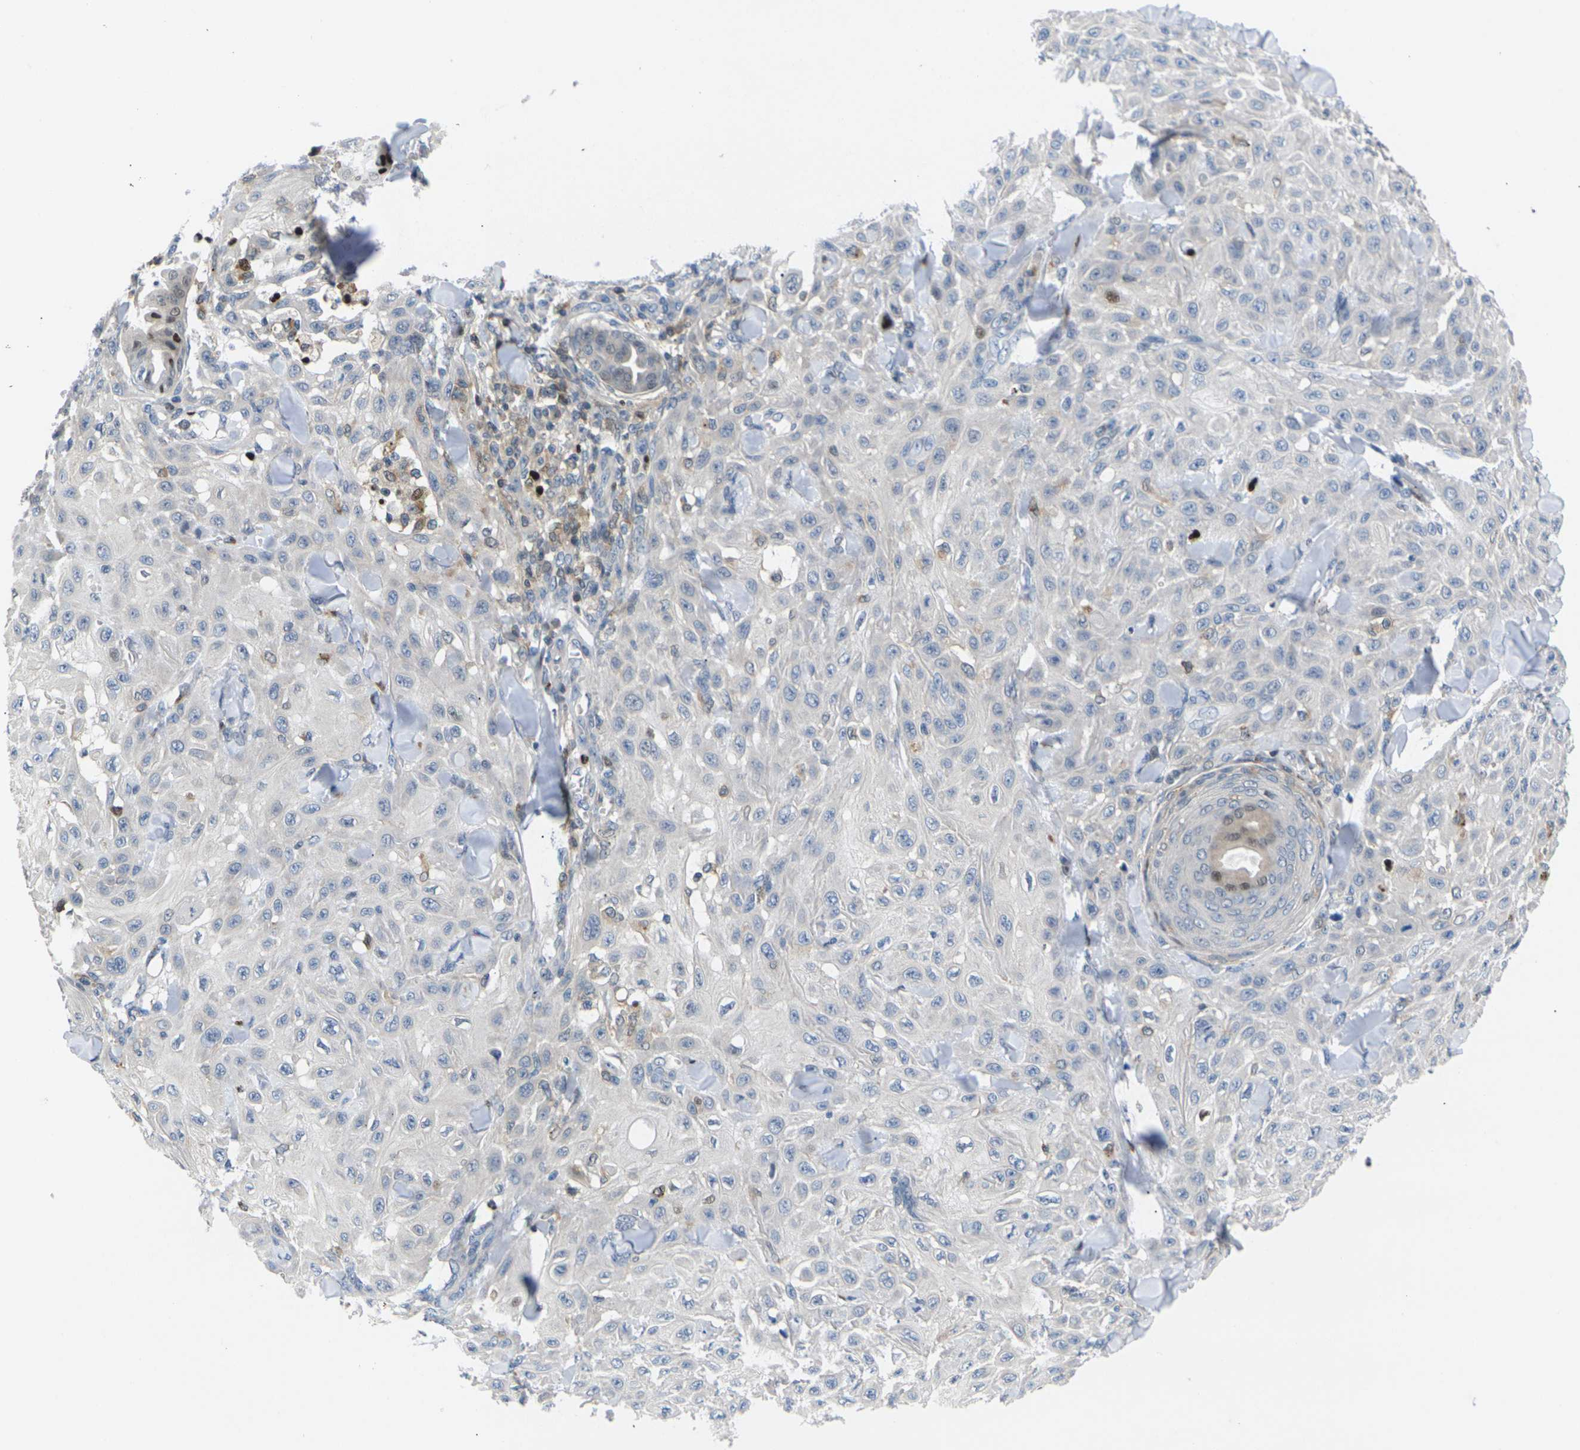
{"staining": {"intensity": "moderate", "quantity": "<25%", "location": "cytoplasmic/membranous,nuclear"}, "tissue": "skin cancer", "cell_type": "Tumor cells", "image_type": "cancer", "snomed": [{"axis": "morphology", "description": "Squamous cell carcinoma, NOS"}, {"axis": "topography", "description": "Skin"}], "caption": "IHC image of neoplastic tissue: human skin squamous cell carcinoma stained using IHC exhibits low levels of moderate protein expression localized specifically in the cytoplasmic/membranous and nuclear of tumor cells, appearing as a cytoplasmic/membranous and nuclear brown color.", "gene": "RPS6KA3", "patient": {"sex": "male", "age": 24}}